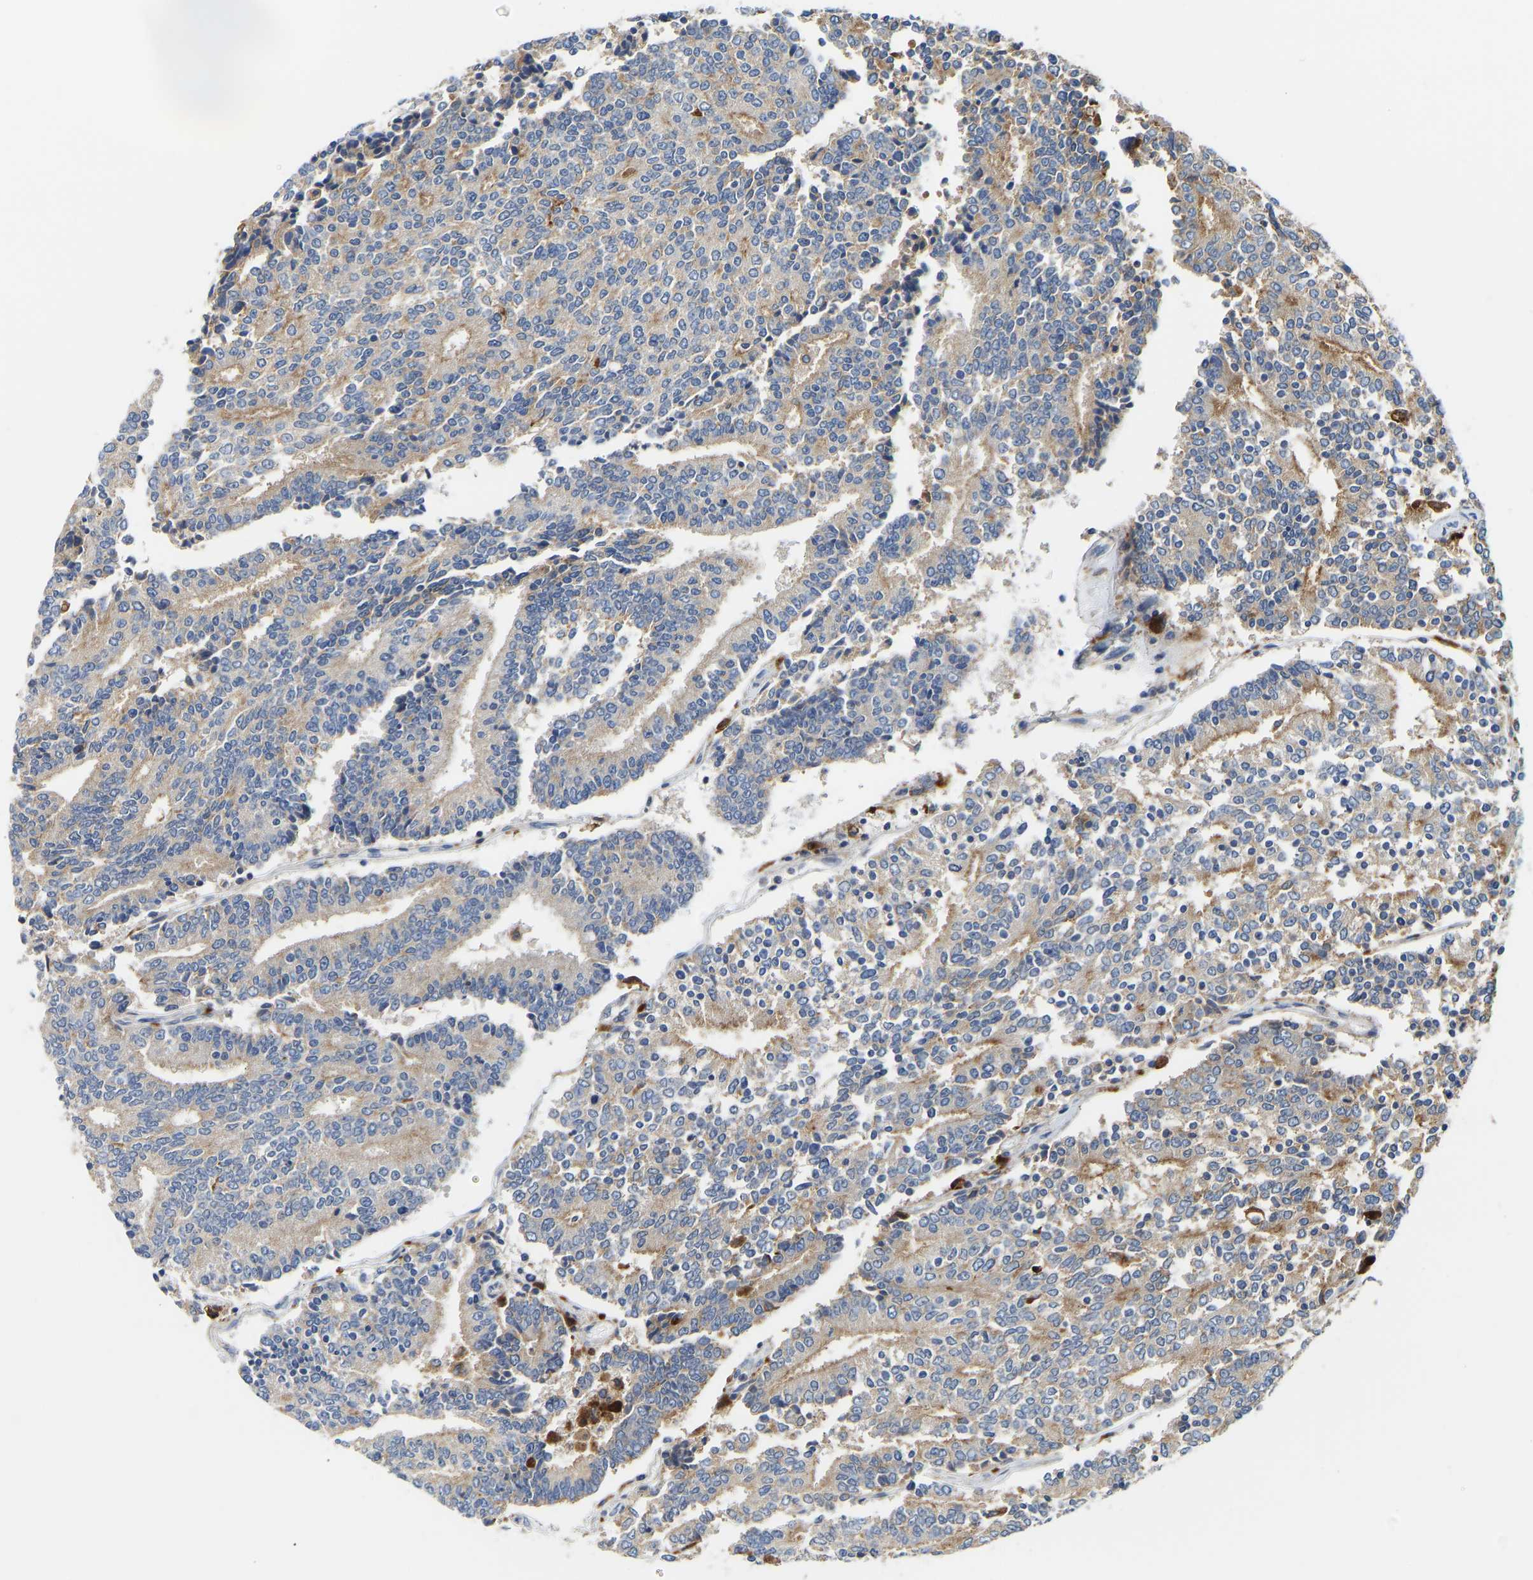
{"staining": {"intensity": "weak", "quantity": ">75%", "location": "cytoplasmic/membranous"}, "tissue": "prostate cancer", "cell_type": "Tumor cells", "image_type": "cancer", "snomed": [{"axis": "morphology", "description": "Normal tissue, NOS"}, {"axis": "morphology", "description": "Adenocarcinoma, High grade"}, {"axis": "topography", "description": "Prostate"}, {"axis": "topography", "description": "Seminal veicle"}], "caption": "High-grade adenocarcinoma (prostate) tissue shows weak cytoplasmic/membranous staining in approximately >75% of tumor cells, visualized by immunohistochemistry. (DAB IHC with brightfield microscopy, high magnification).", "gene": "ATP6V1E1", "patient": {"sex": "male", "age": 55}}